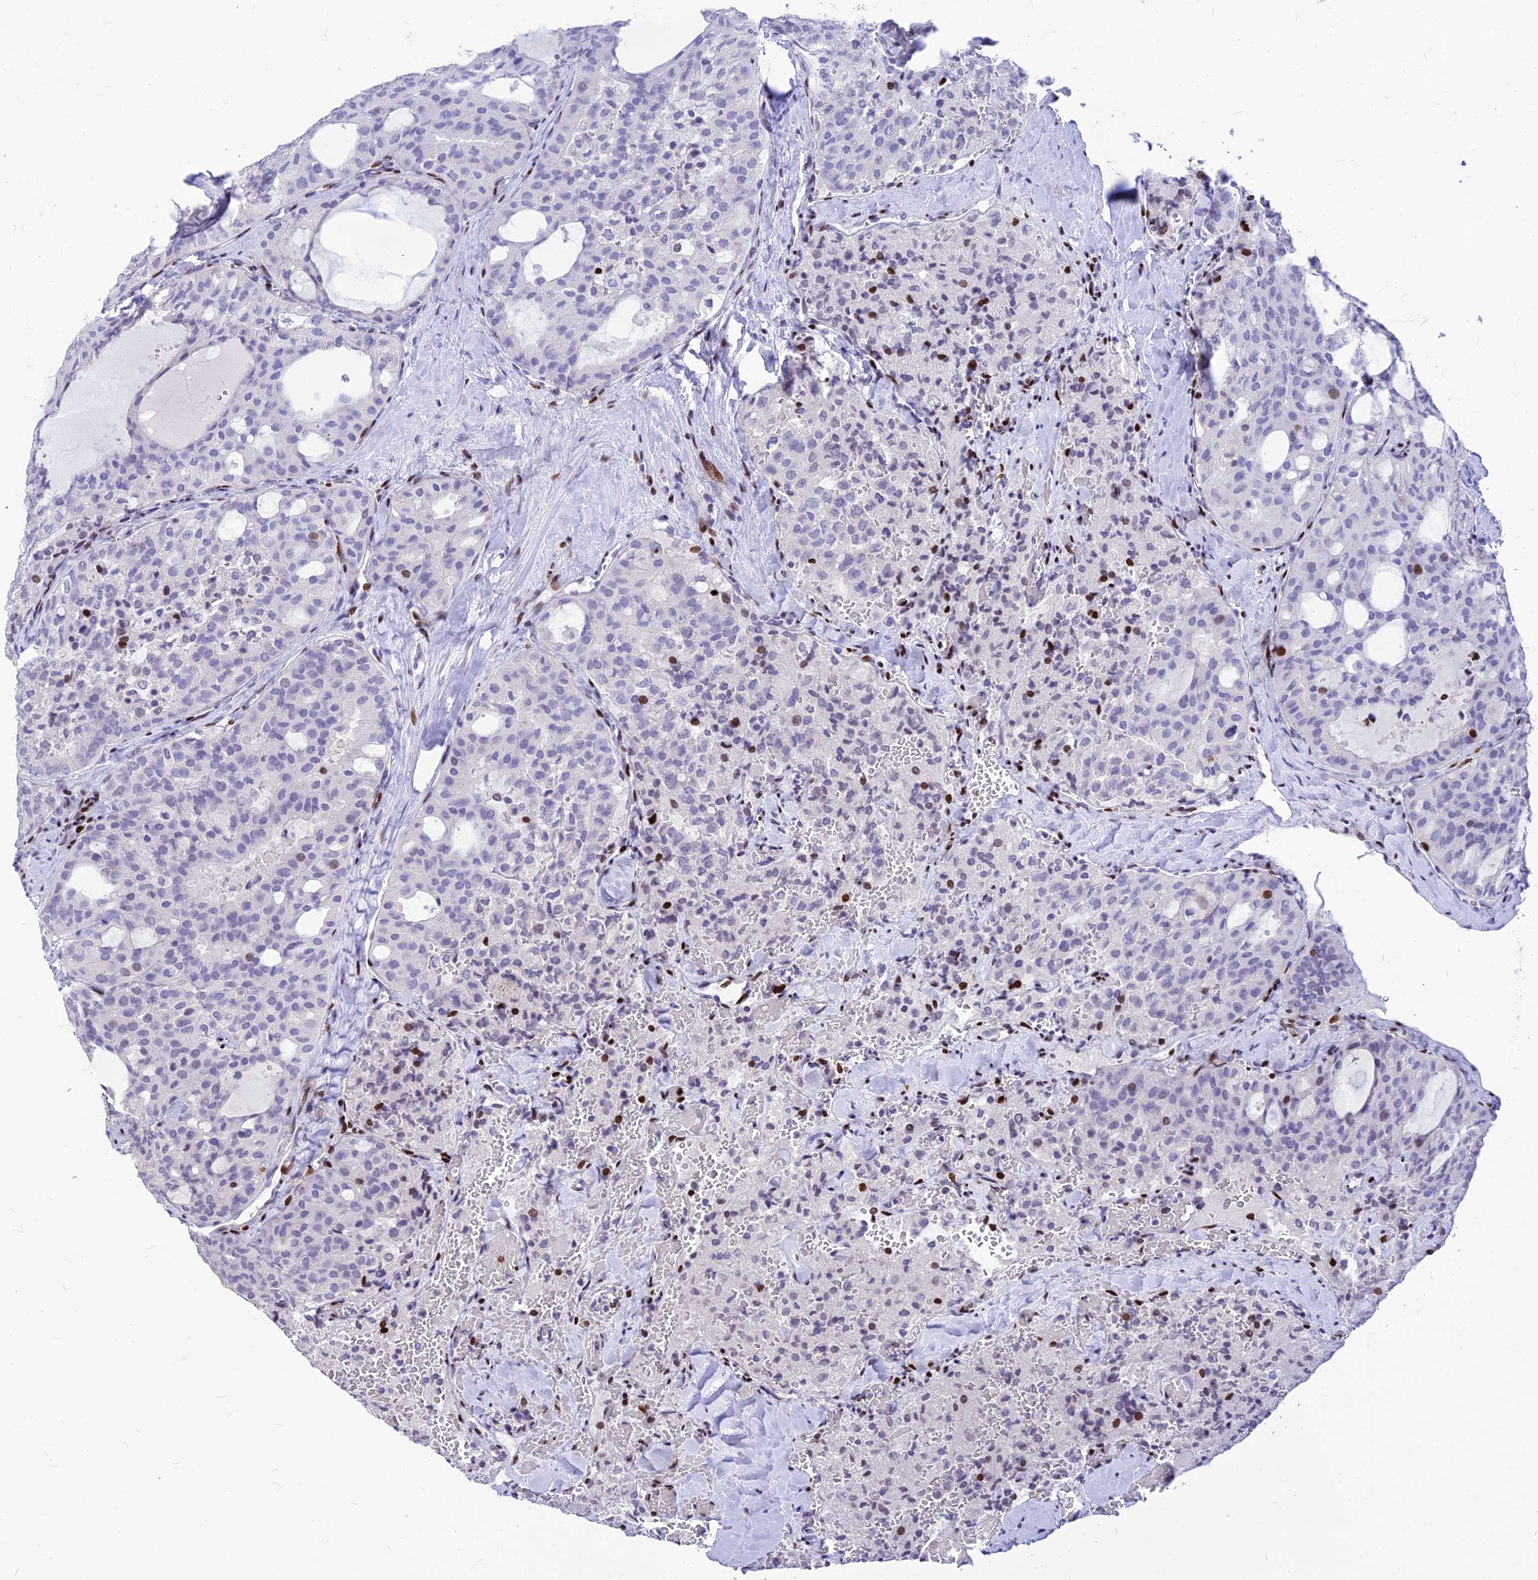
{"staining": {"intensity": "negative", "quantity": "none", "location": "none"}, "tissue": "thyroid cancer", "cell_type": "Tumor cells", "image_type": "cancer", "snomed": [{"axis": "morphology", "description": "Follicular adenoma carcinoma, NOS"}, {"axis": "topography", "description": "Thyroid gland"}], "caption": "This photomicrograph is of thyroid follicular adenoma carcinoma stained with immunohistochemistry to label a protein in brown with the nuclei are counter-stained blue. There is no expression in tumor cells.", "gene": "PRPS1", "patient": {"sex": "male", "age": 75}}